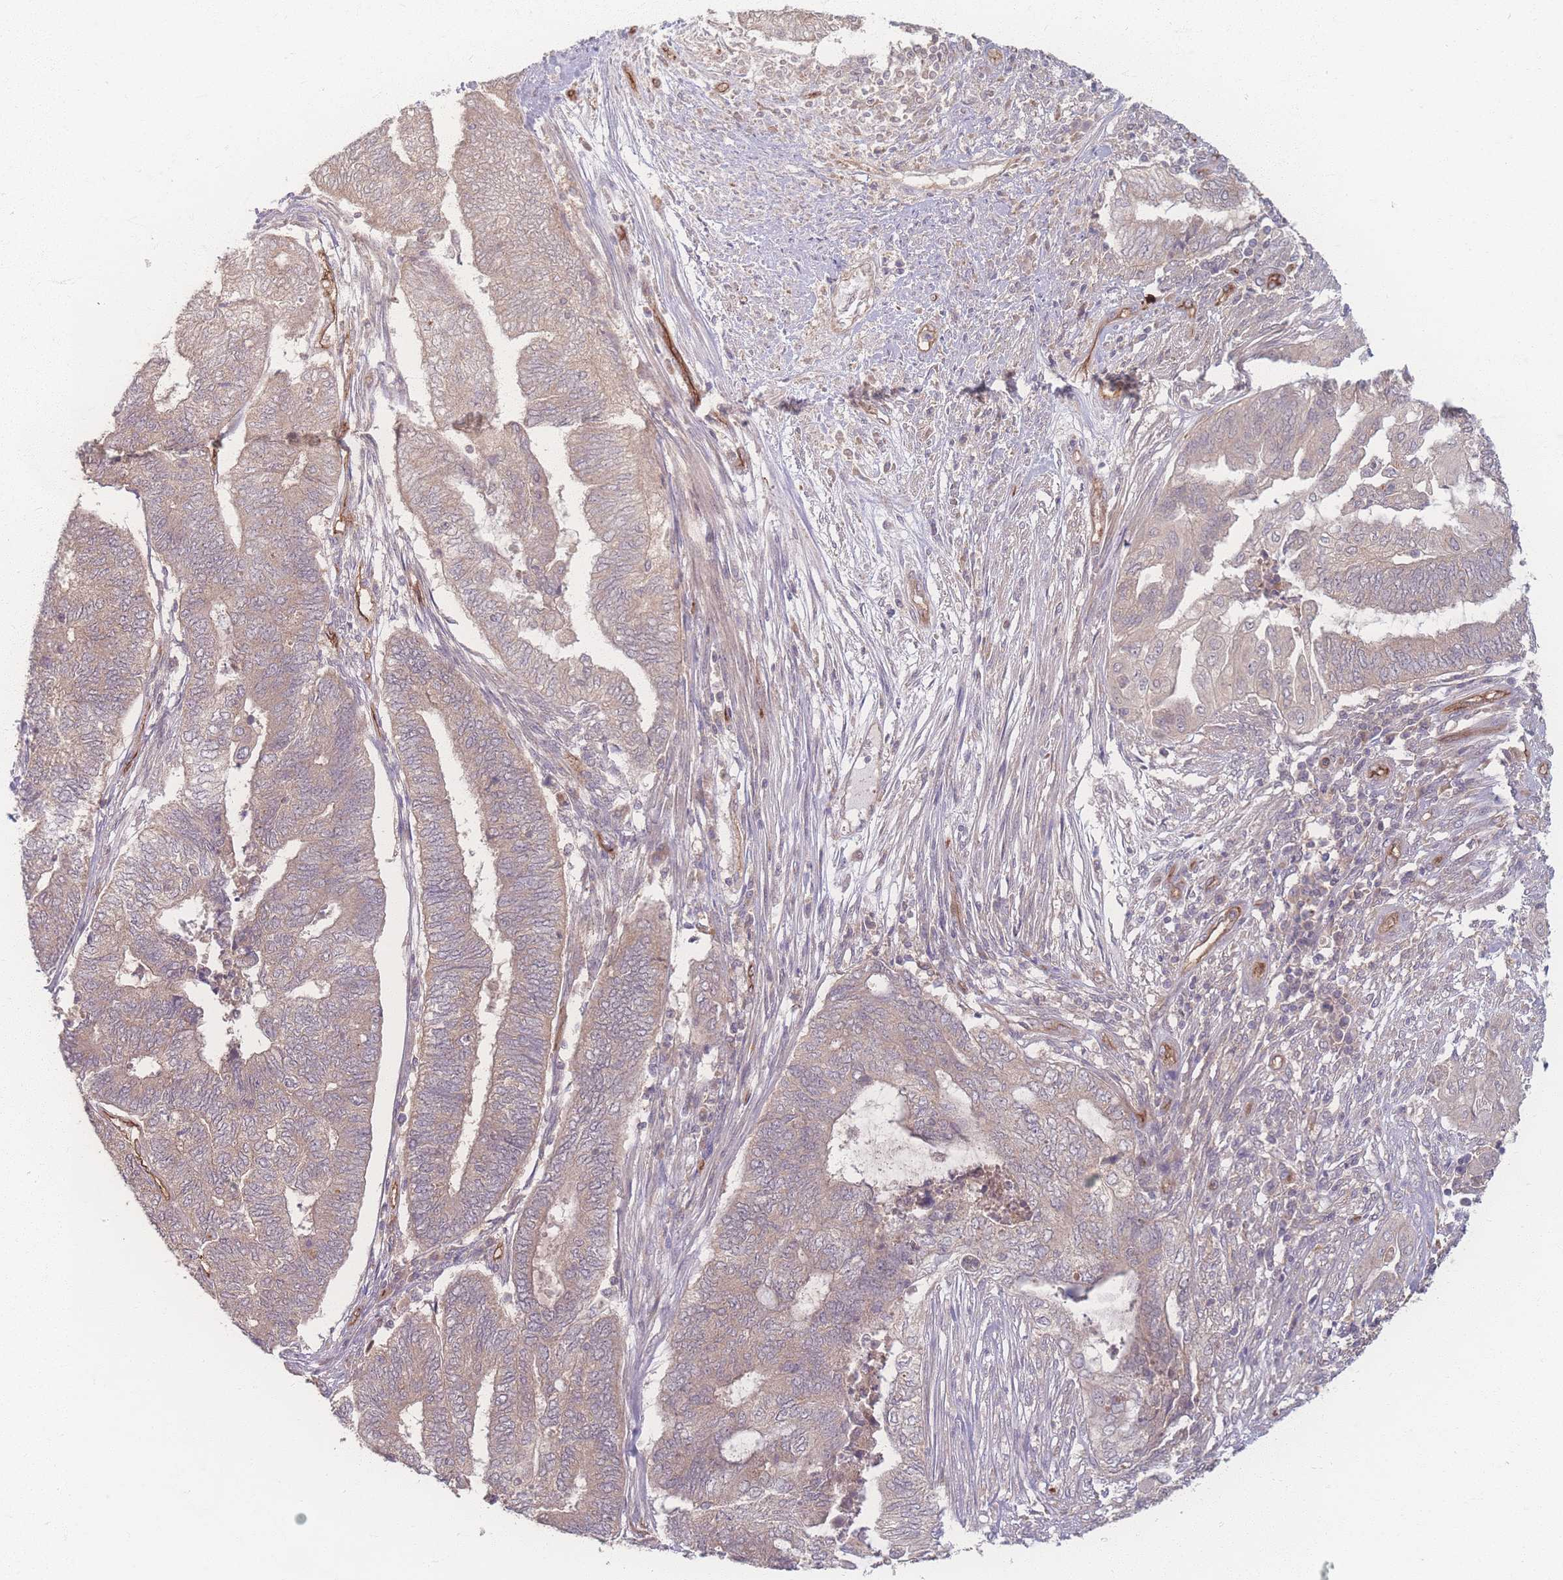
{"staining": {"intensity": "weak", "quantity": "25%-75%", "location": "cytoplasmic/membranous"}, "tissue": "endometrial cancer", "cell_type": "Tumor cells", "image_type": "cancer", "snomed": [{"axis": "morphology", "description": "Adenocarcinoma, NOS"}, {"axis": "topography", "description": "Uterus"}, {"axis": "topography", "description": "Endometrium"}], "caption": "Adenocarcinoma (endometrial) stained for a protein exhibits weak cytoplasmic/membranous positivity in tumor cells.", "gene": "INSR", "patient": {"sex": "female", "age": 70}}